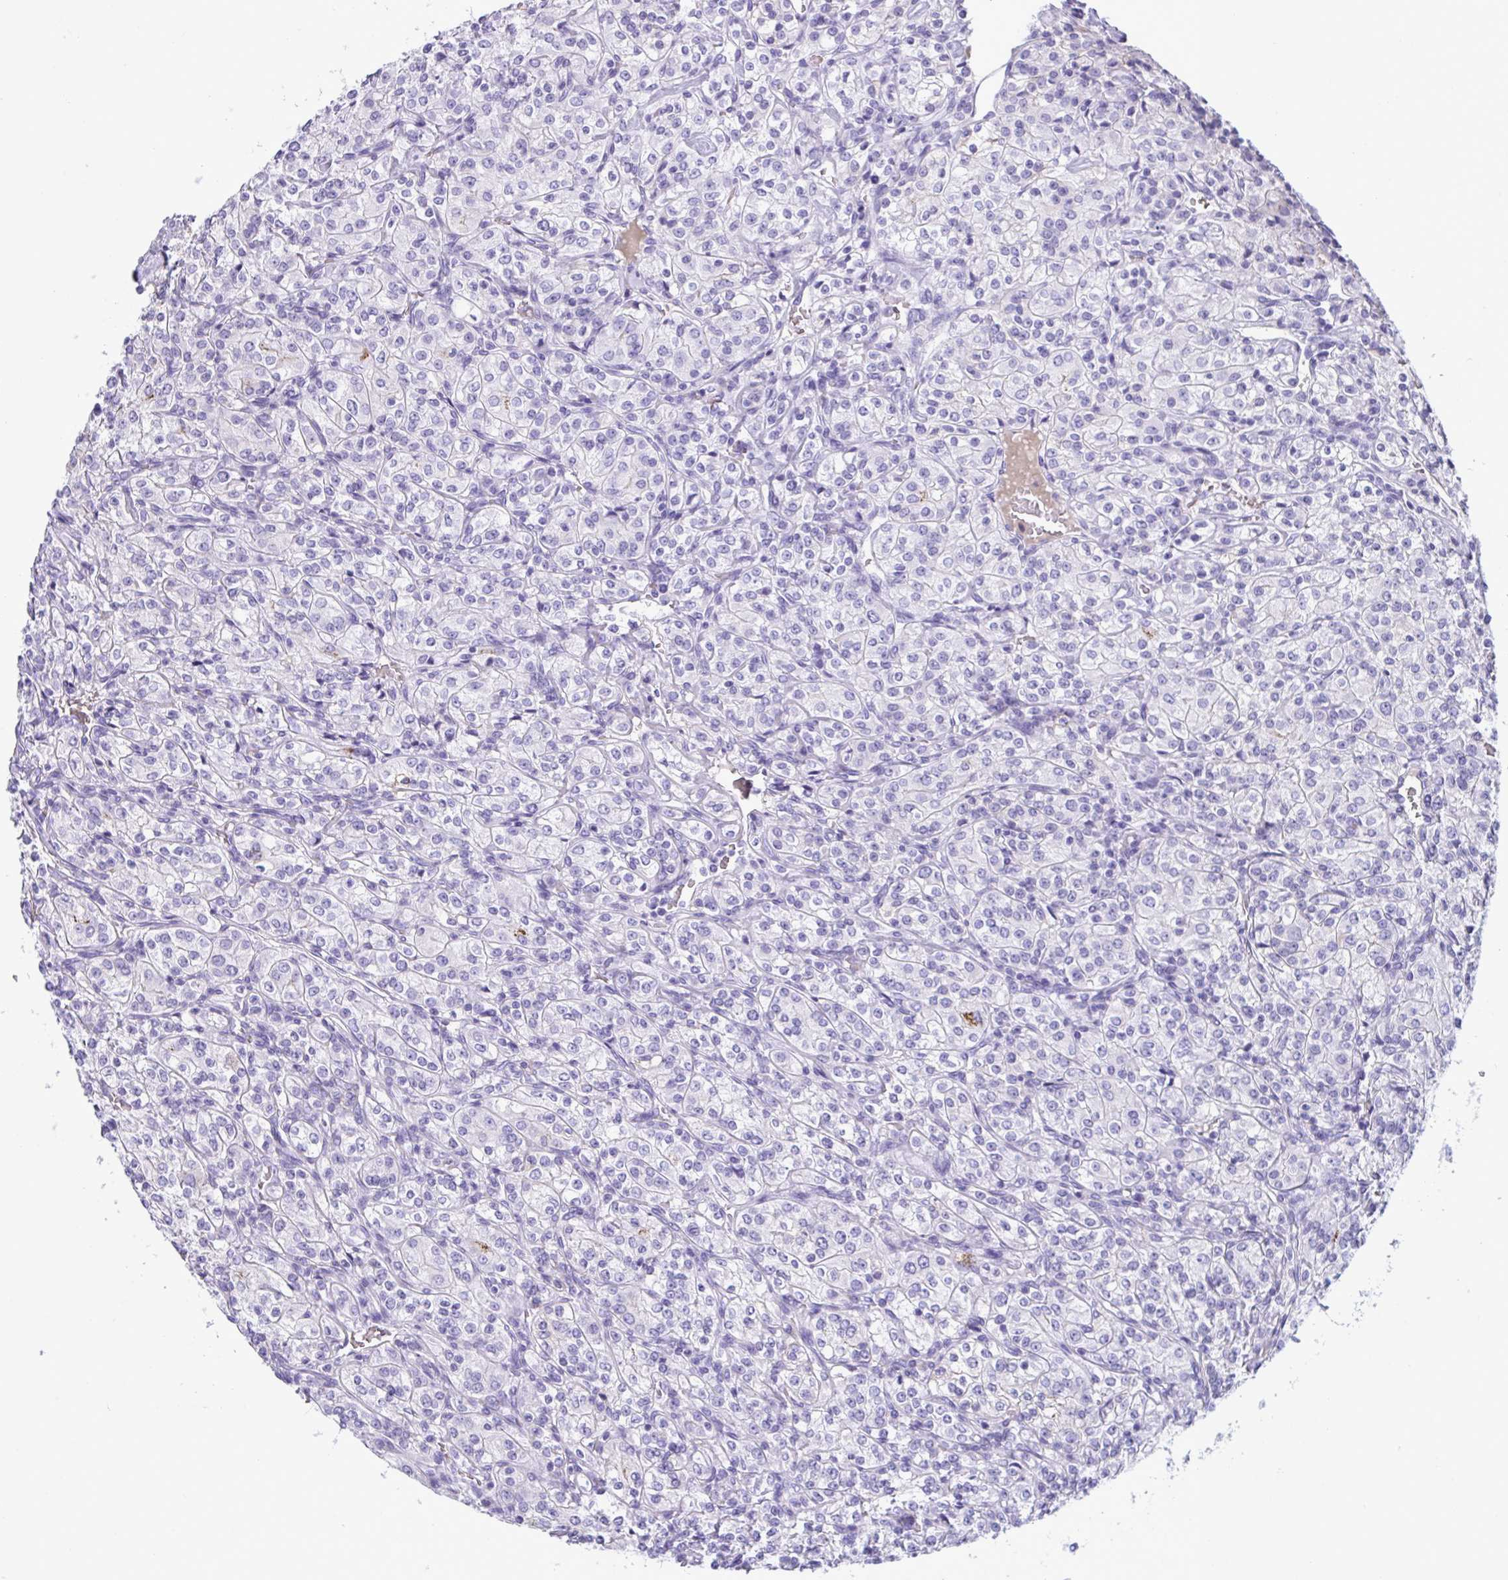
{"staining": {"intensity": "negative", "quantity": "none", "location": "none"}, "tissue": "renal cancer", "cell_type": "Tumor cells", "image_type": "cancer", "snomed": [{"axis": "morphology", "description": "Adenocarcinoma, NOS"}, {"axis": "topography", "description": "Kidney"}], "caption": "Histopathology image shows no significant protein positivity in tumor cells of renal cancer (adenocarcinoma).", "gene": "SLC2A1", "patient": {"sex": "male", "age": 77}}